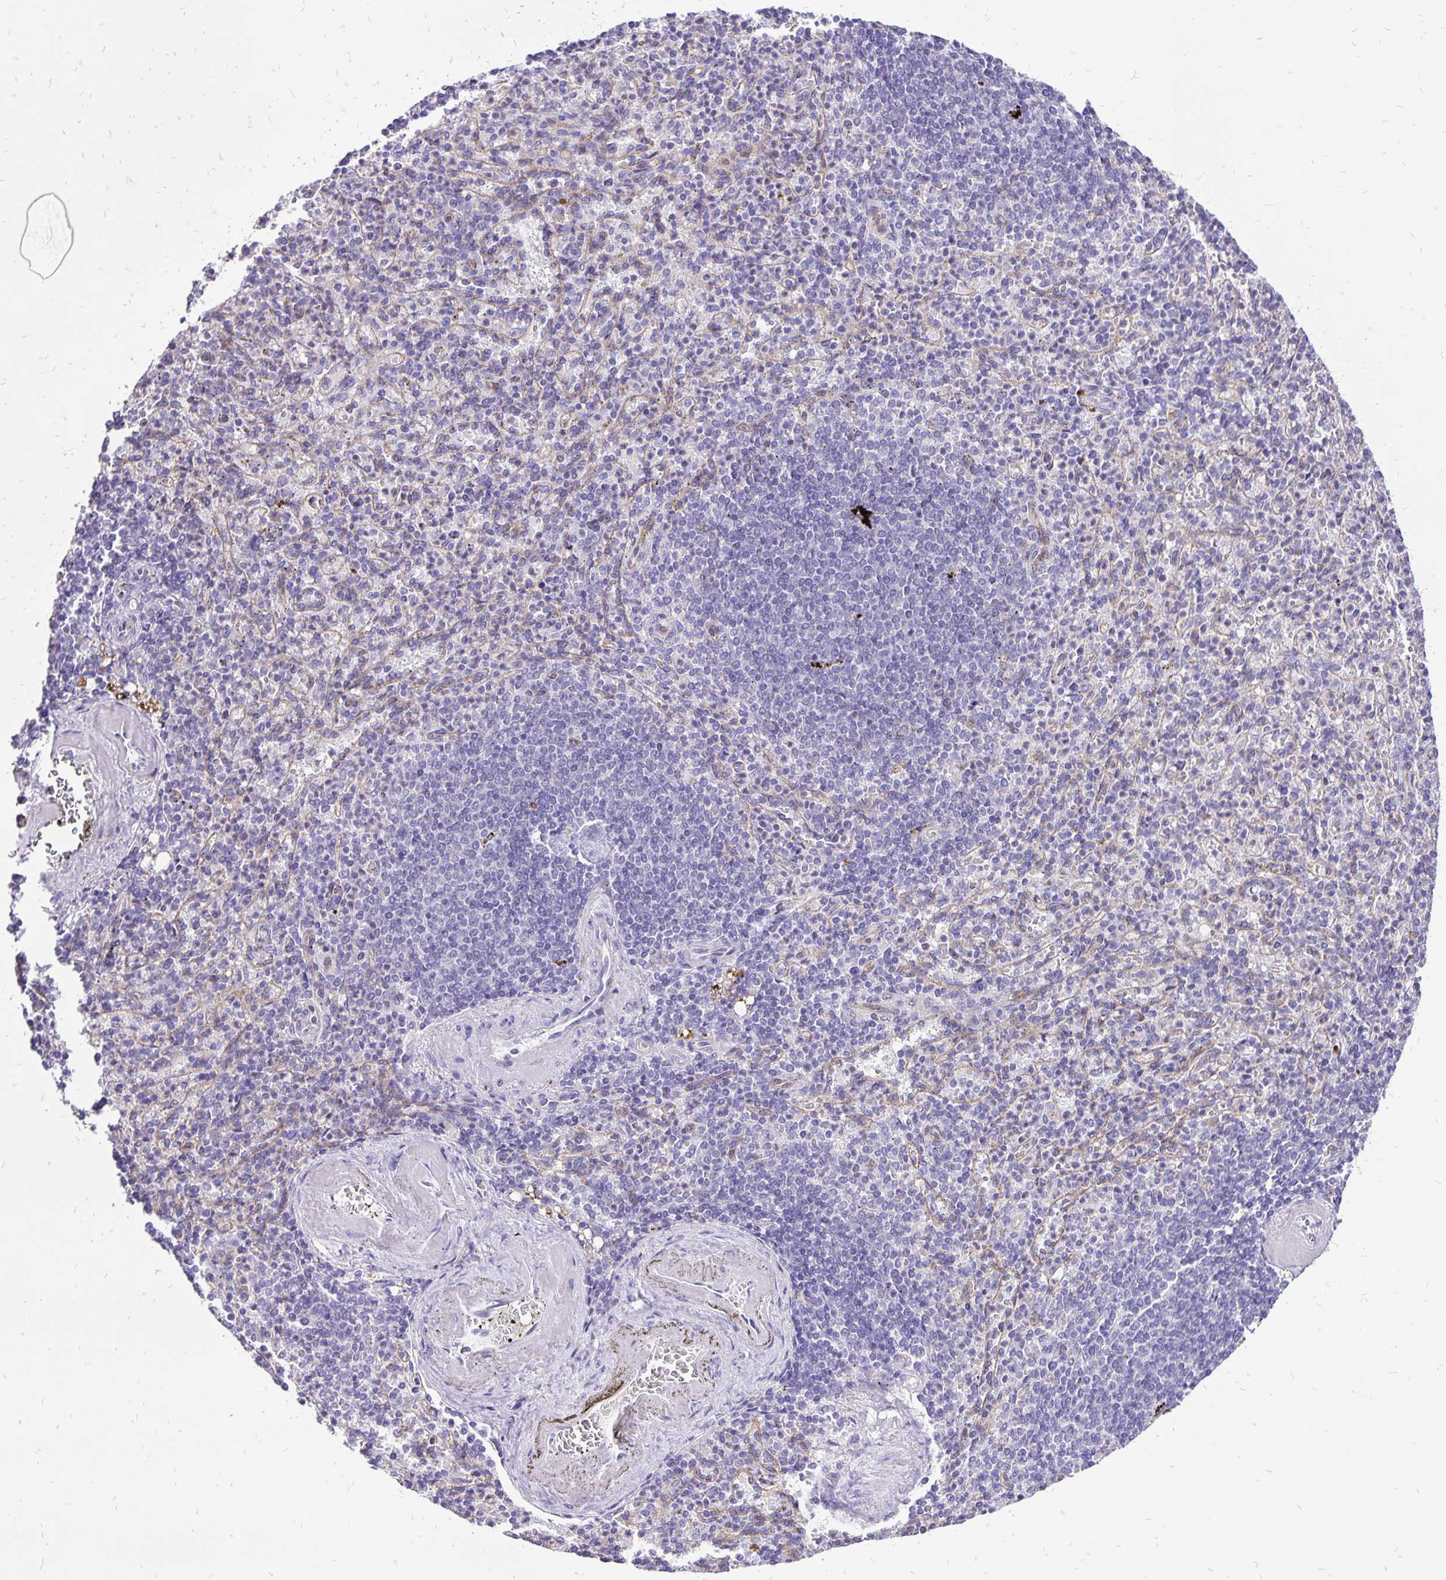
{"staining": {"intensity": "negative", "quantity": "none", "location": "none"}, "tissue": "spleen", "cell_type": "Cells in red pulp", "image_type": "normal", "snomed": [{"axis": "morphology", "description": "Normal tissue, NOS"}, {"axis": "topography", "description": "Spleen"}], "caption": "The micrograph reveals no significant expression in cells in red pulp of spleen. (Stains: DAB (3,3'-diaminobenzidine) immunohistochemistry with hematoxylin counter stain, Microscopy: brightfield microscopy at high magnification).", "gene": "EIF5A", "patient": {"sex": "female", "age": 74}}